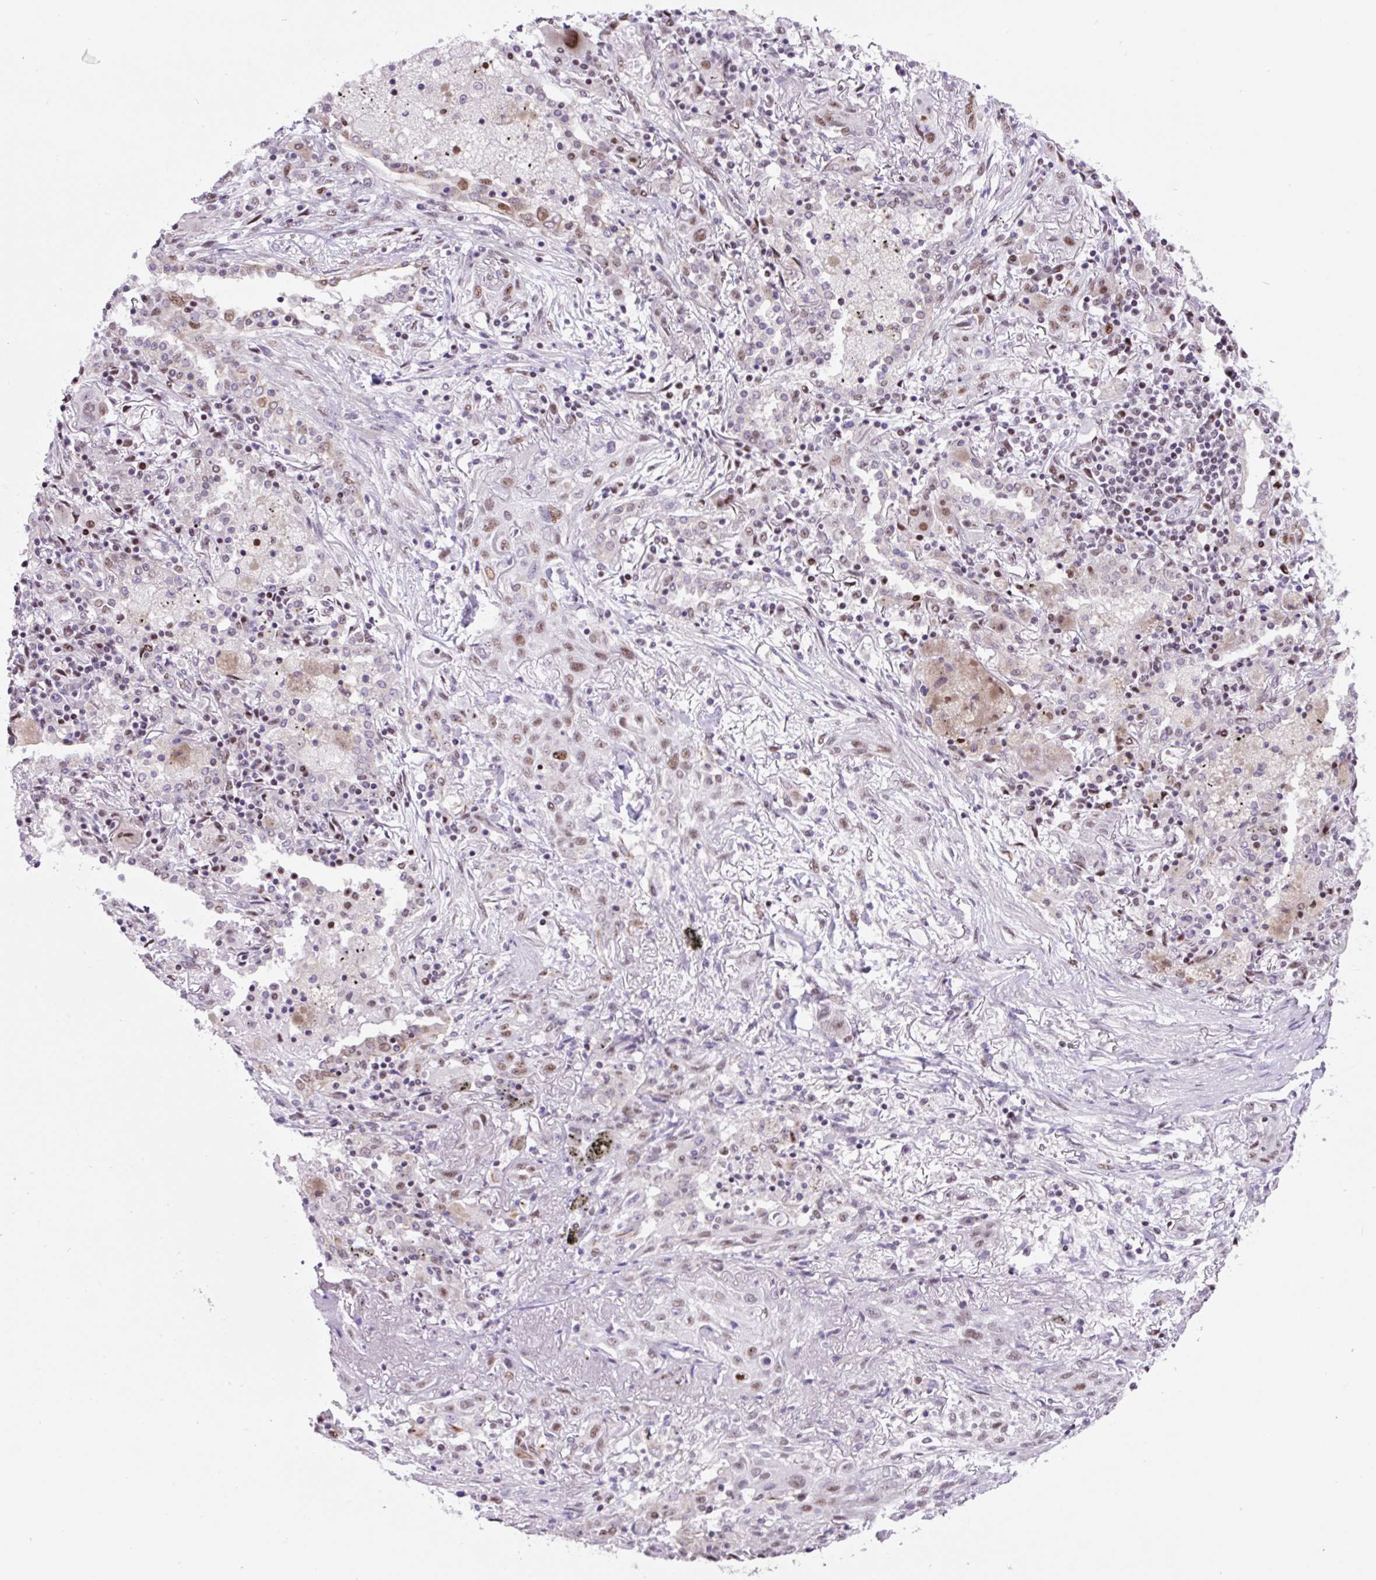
{"staining": {"intensity": "weak", "quantity": "25%-75%", "location": "nuclear"}, "tissue": "lung cancer", "cell_type": "Tumor cells", "image_type": "cancer", "snomed": [{"axis": "morphology", "description": "Squamous cell carcinoma, NOS"}, {"axis": "topography", "description": "Lung"}], "caption": "Immunohistochemistry (IHC) of human lung cancer reveals low levels of weak nuclear positivity in about 25%-75% of tumor cells.", "gene": "TAF1A", "patient": {"sex": "female", "age": 47}}